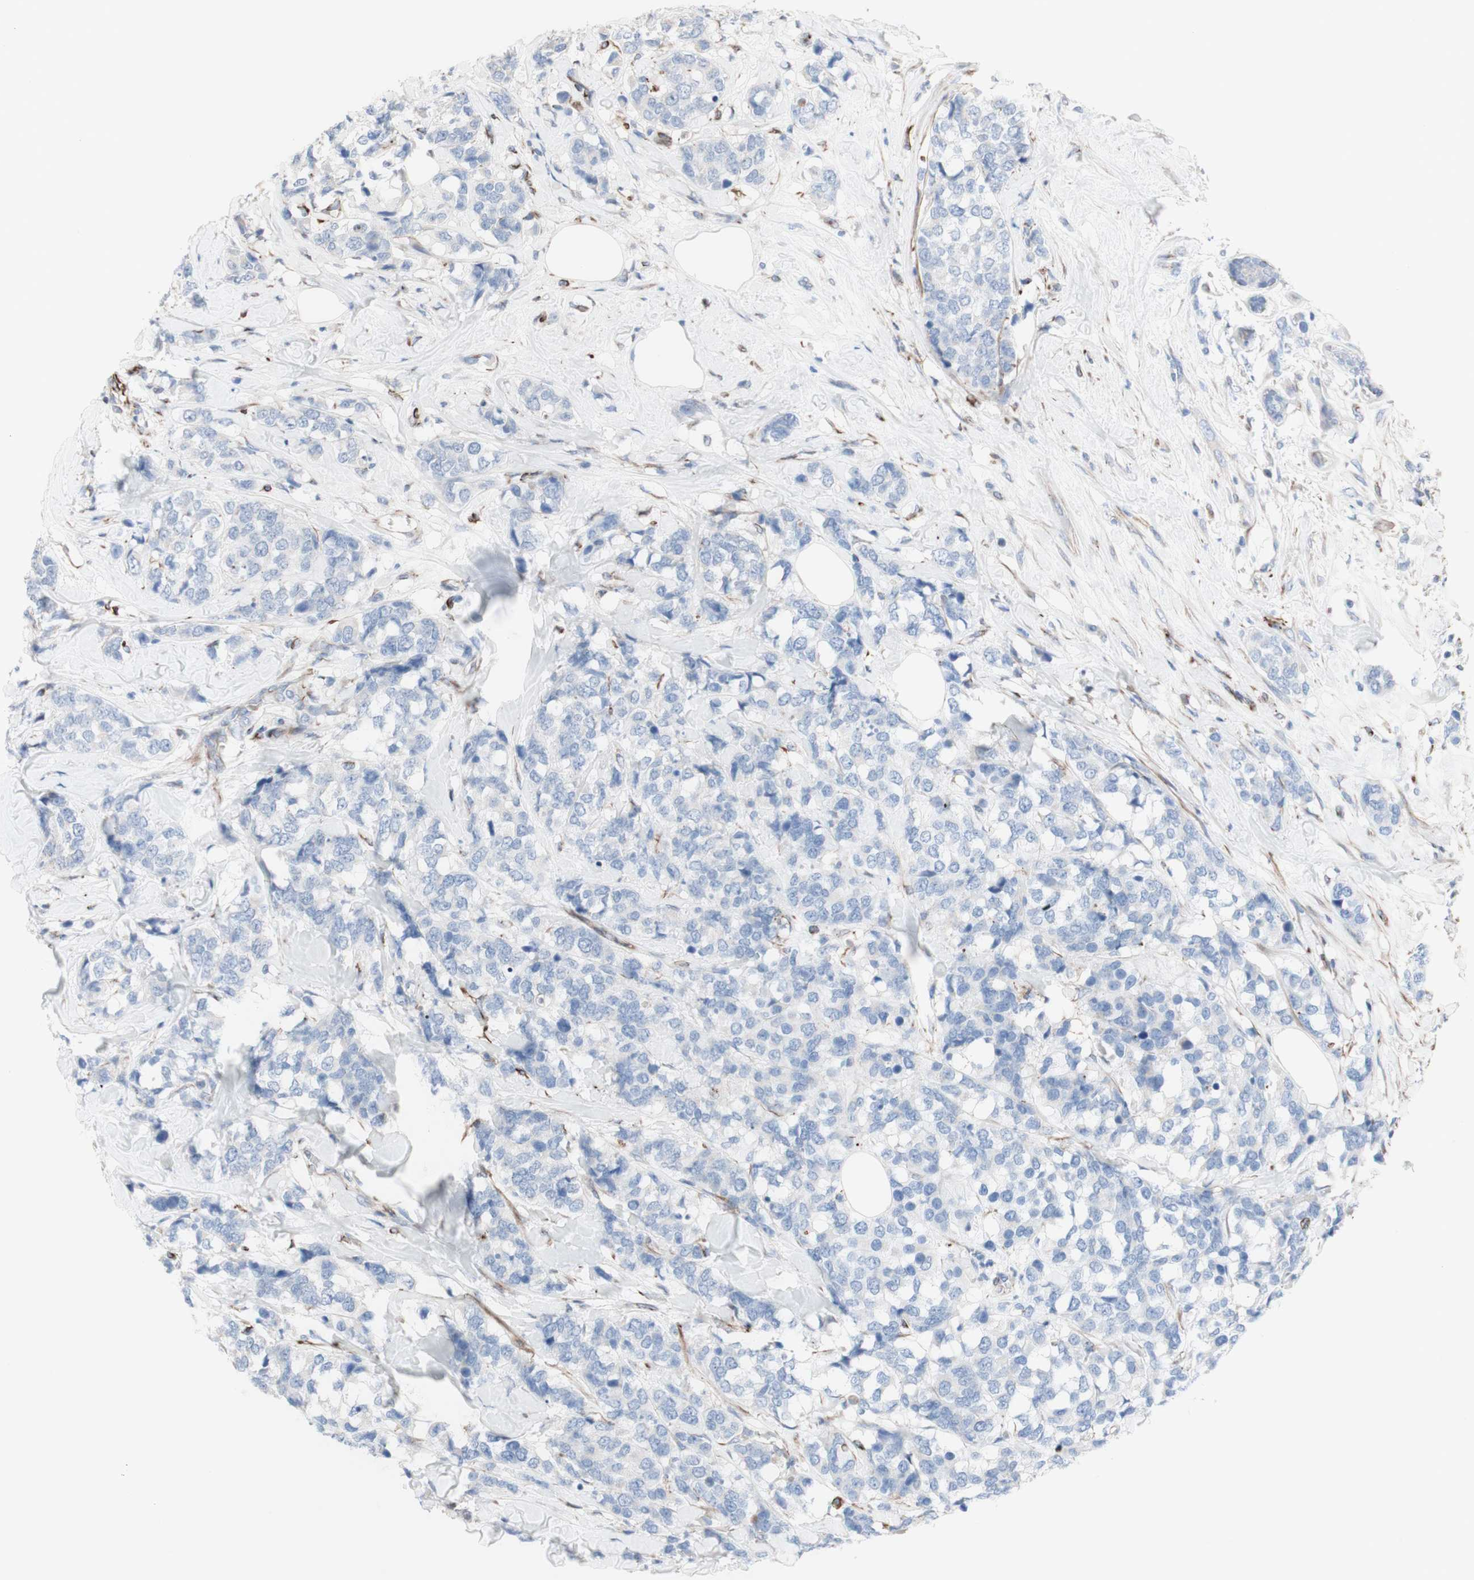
{"staining": {"intensity": "negative", "quantity": "none", "location": "none"}, "tissue": "breast cancer", "cell_type": "Tumor cells", "image_type": "cancer", "snomed": [{"axis": "morphology", "description": "Lobular carcinoma"}, {"axis": "topography", "description": "Breast"}], "caption": "Breast lobular carcinoma was stained to show a protein in brown. There is no significant staining in tumor cells.", "gene": "AGPAT5", "patient": {"sex": "female", "age": 59}}